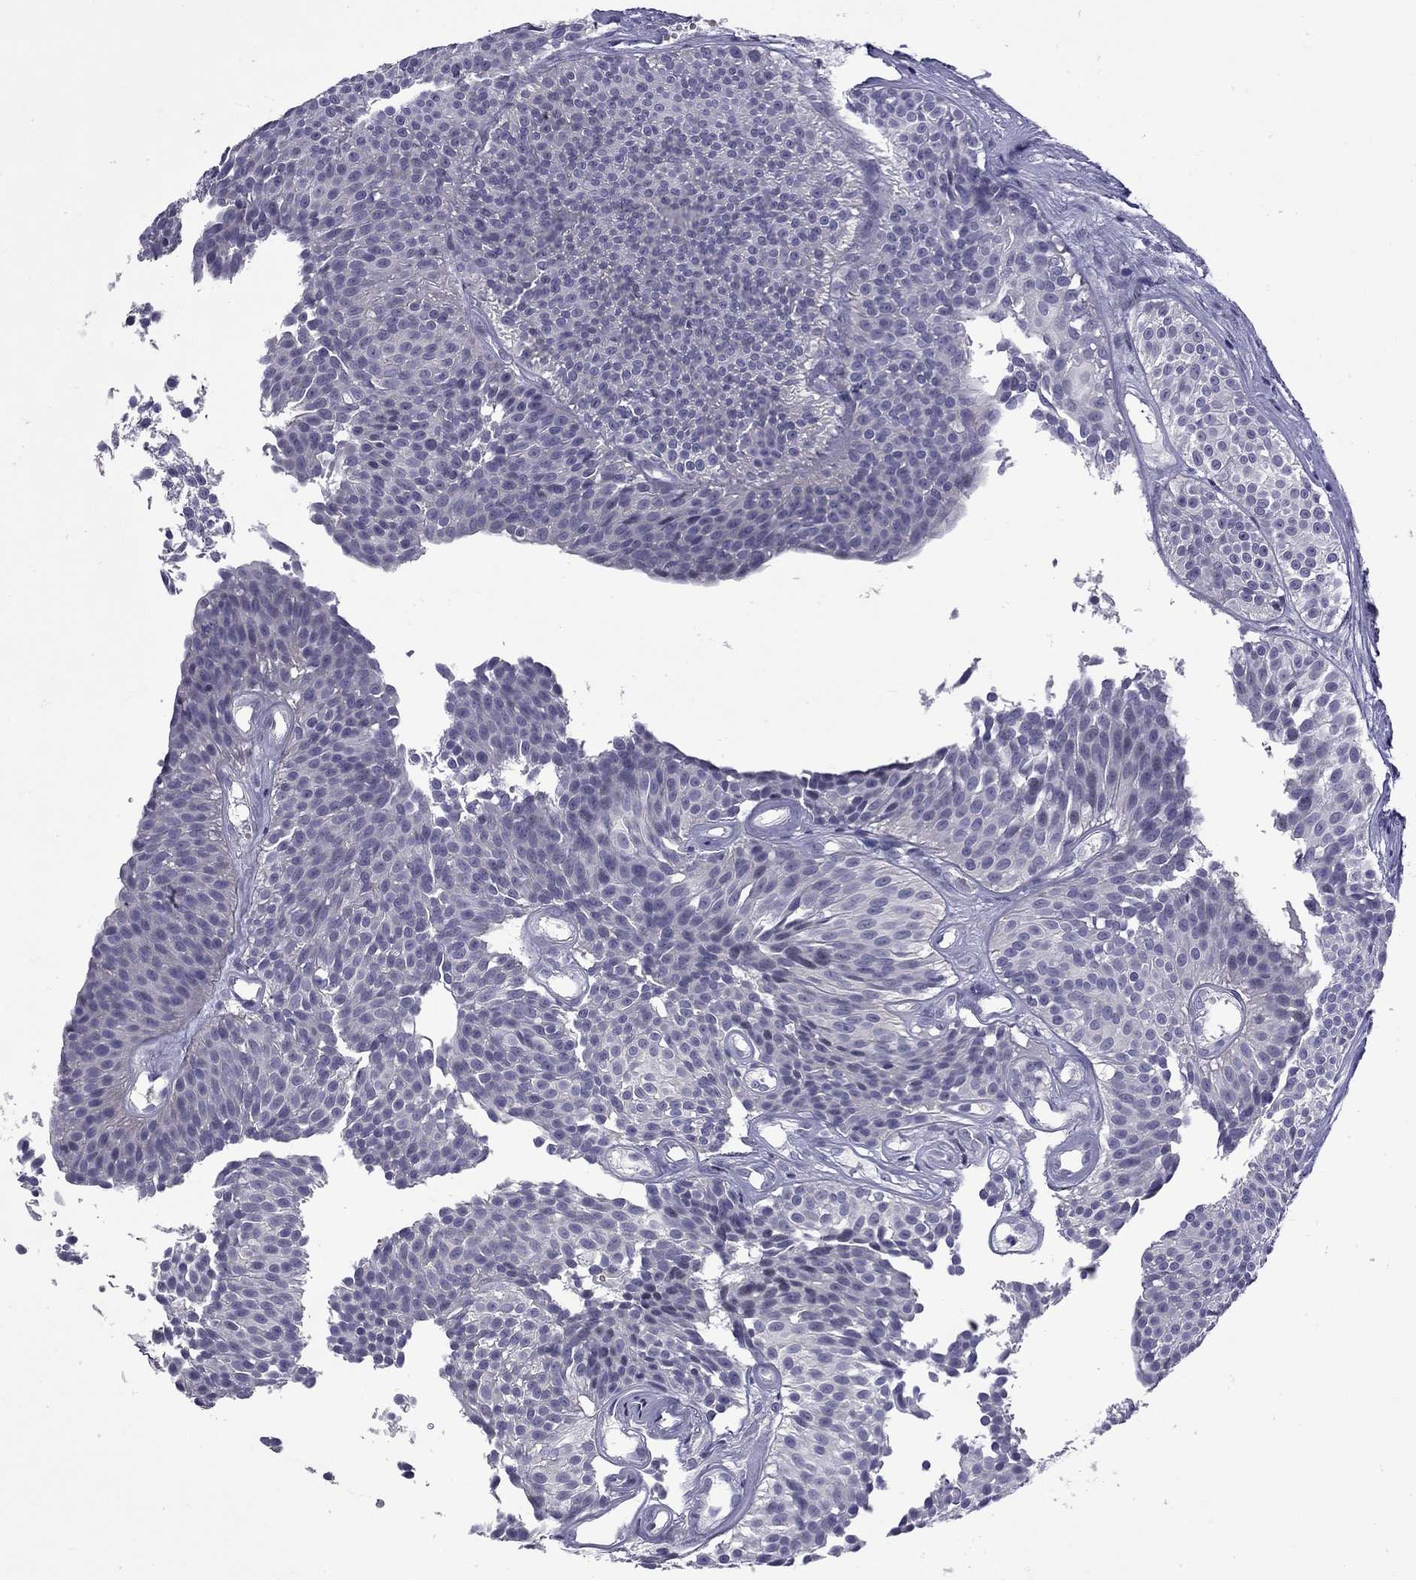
{"staining": {"intensity": "negative", "quantity": "none", "location": "none"}, "tissue": "urothelial cancer", "cell_type": "Tumor cells", "image_type": "cancer", "snomed": [{"axis": "morphology", "description": "Urothelial carcinoma, Low grade"}, {"axis": "topography", "description": "Urinary bladder"}], "caption": "Immunohistochemical staining of low-grade urothelial carcinoma reveals no significant staining in tumor cells.", "gene": "RTL9", "patient": {"sex": "male", "age": 63}}